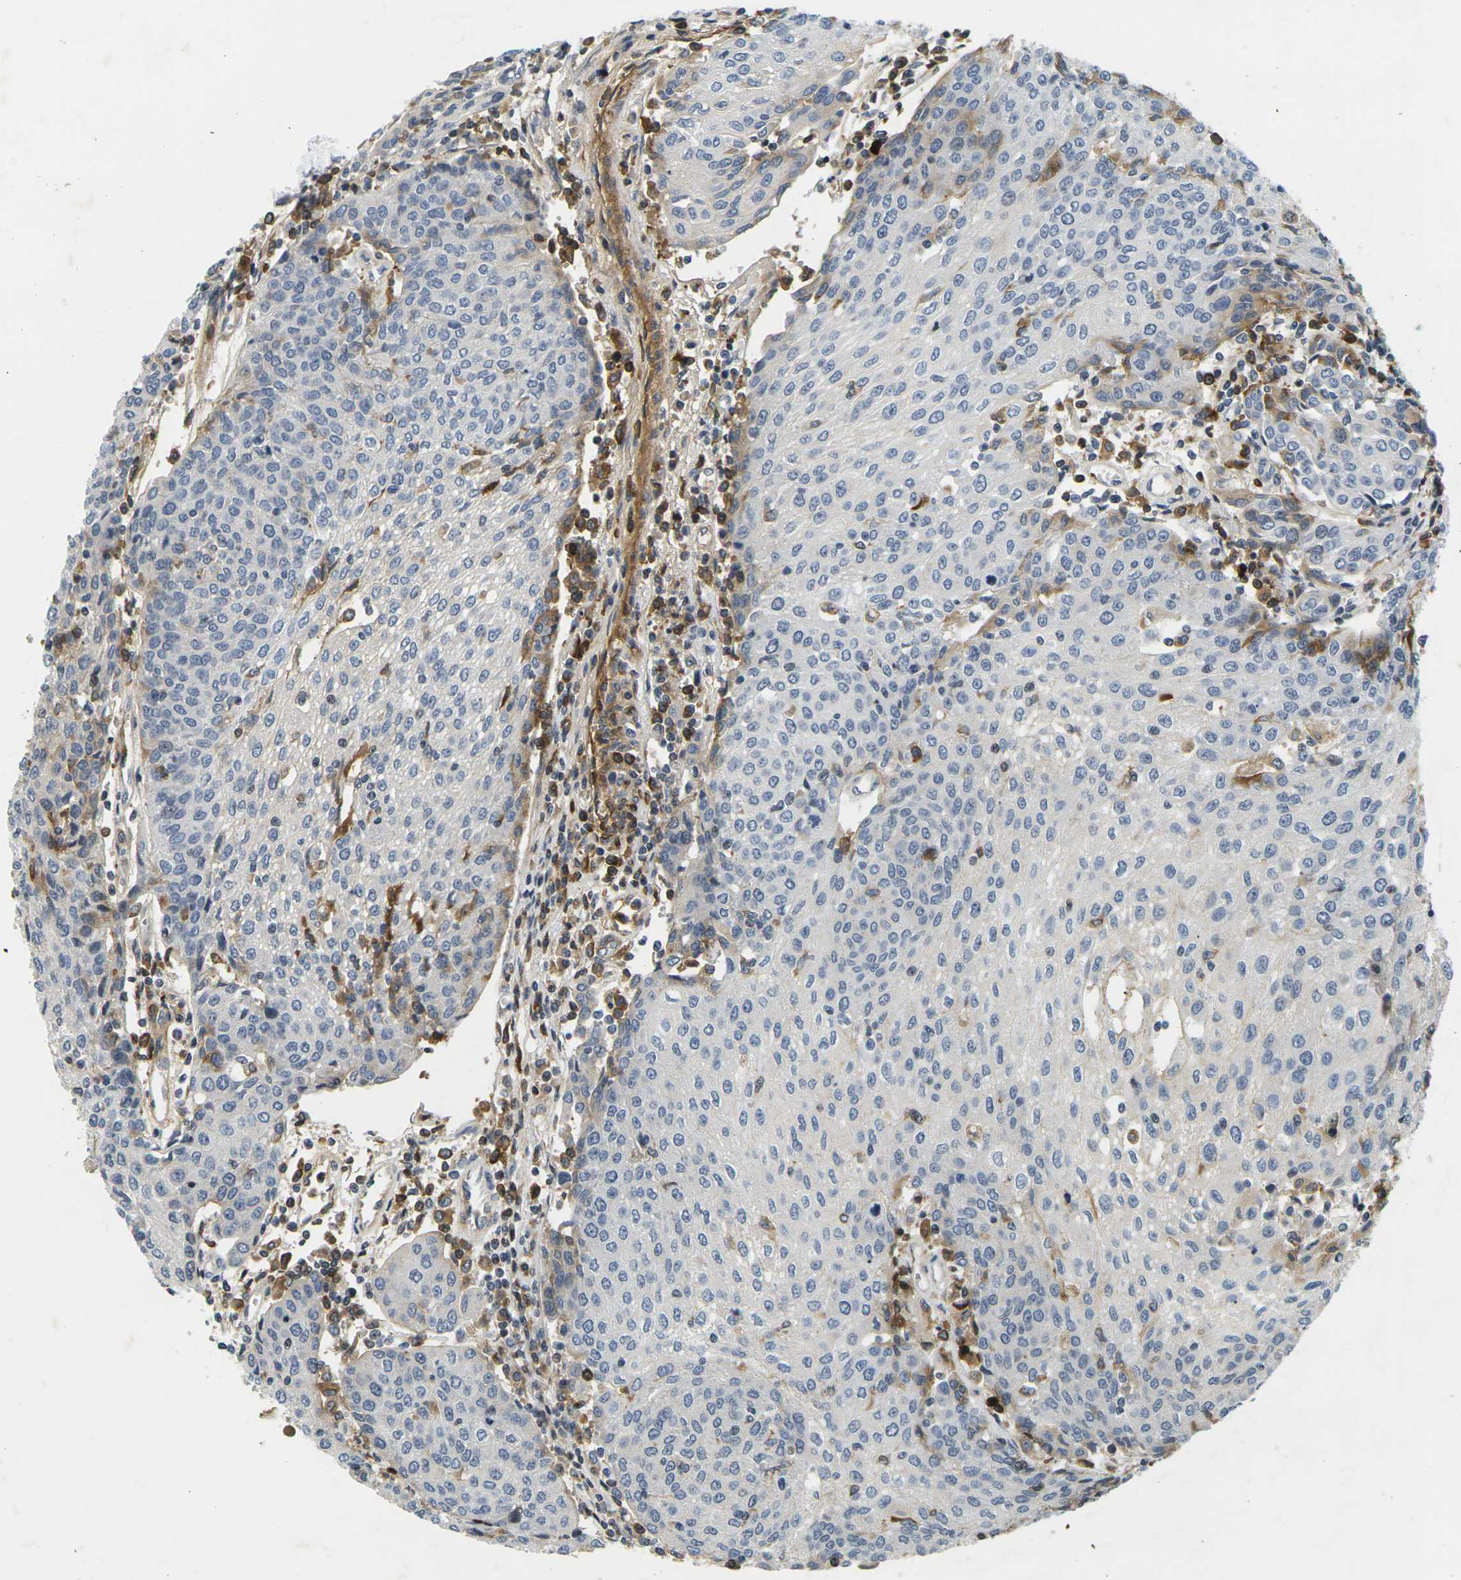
{"staining": {"intensity": "moderate", "quantity": "<25%", "location": "cytoplasmic/membranous"}, "tissue": "urothelial cancer", "cell_type": "Tumor cells", "image_type": "cancer", "snomed": [{"axis": "morphology", "description": "Urothelial carcinoma, High grade"}, {"axis": "topography", "description": "Urinary bladder"}], "caption": "The histopathology image displays a brown stain indicating the presence of a protein in the cytoplasmic/membranous of tumor cells in urothelial cancer.", "gene": "C1QC", "patient": {"sex": "female", "age": 85}}